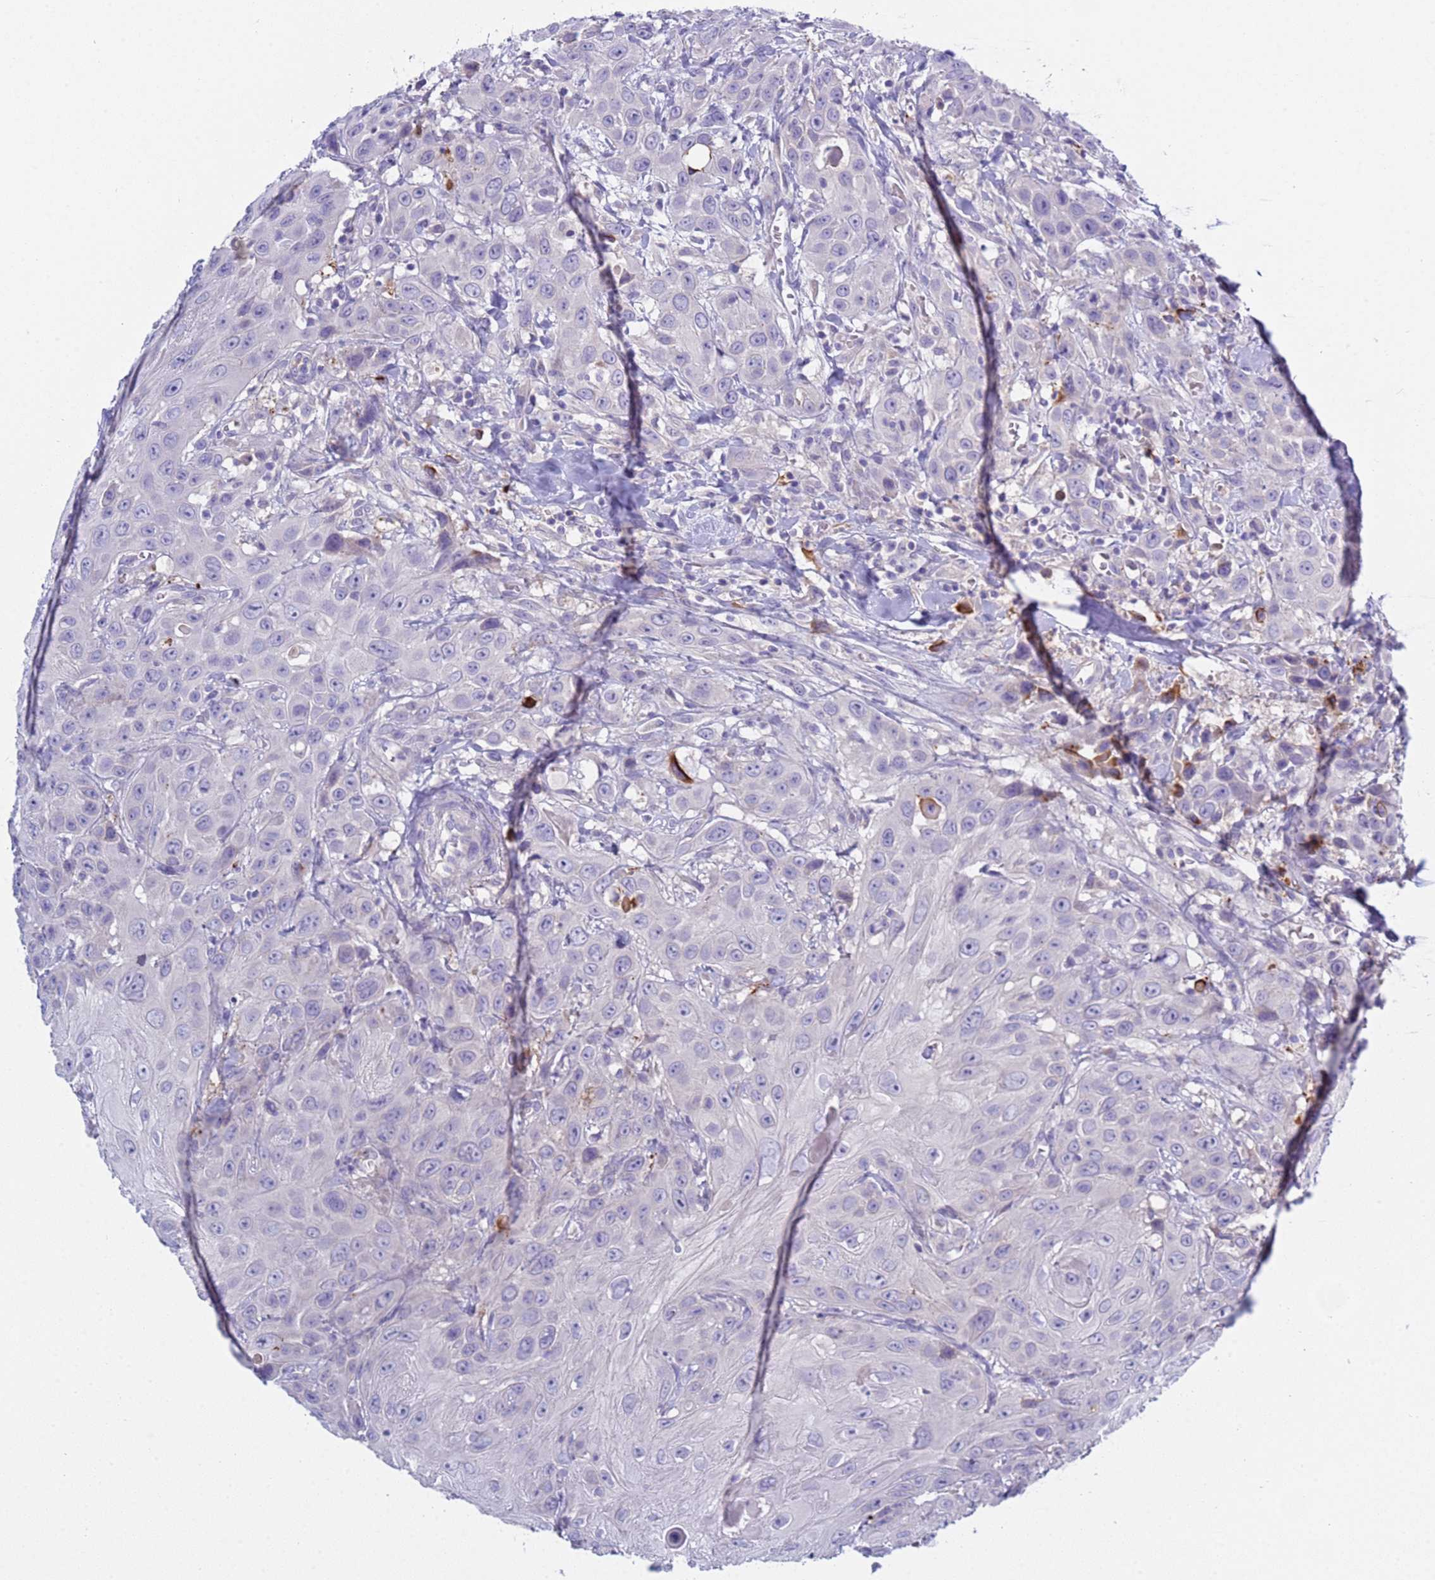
{"staining": {"intensity": "negative", "quantity": "none", "location": "none"}, "tissue": "head and neck cancer", "cell_type": "Tumor cells", "image_type": "cancer", "snomed": [{"axis": "morphology", "description": "Squamous cell carcinoma, NOS"}, {"axis": "topography", "description": "Head-Neck"}], "caption": "This is an immunohistochemistry (IHC) histopathology image of squamous cell carcinoma (head and neck). There is no expression in tumor cells.", "gene": "C4orf46", "patient": {"sex": "male", "age": 81}}